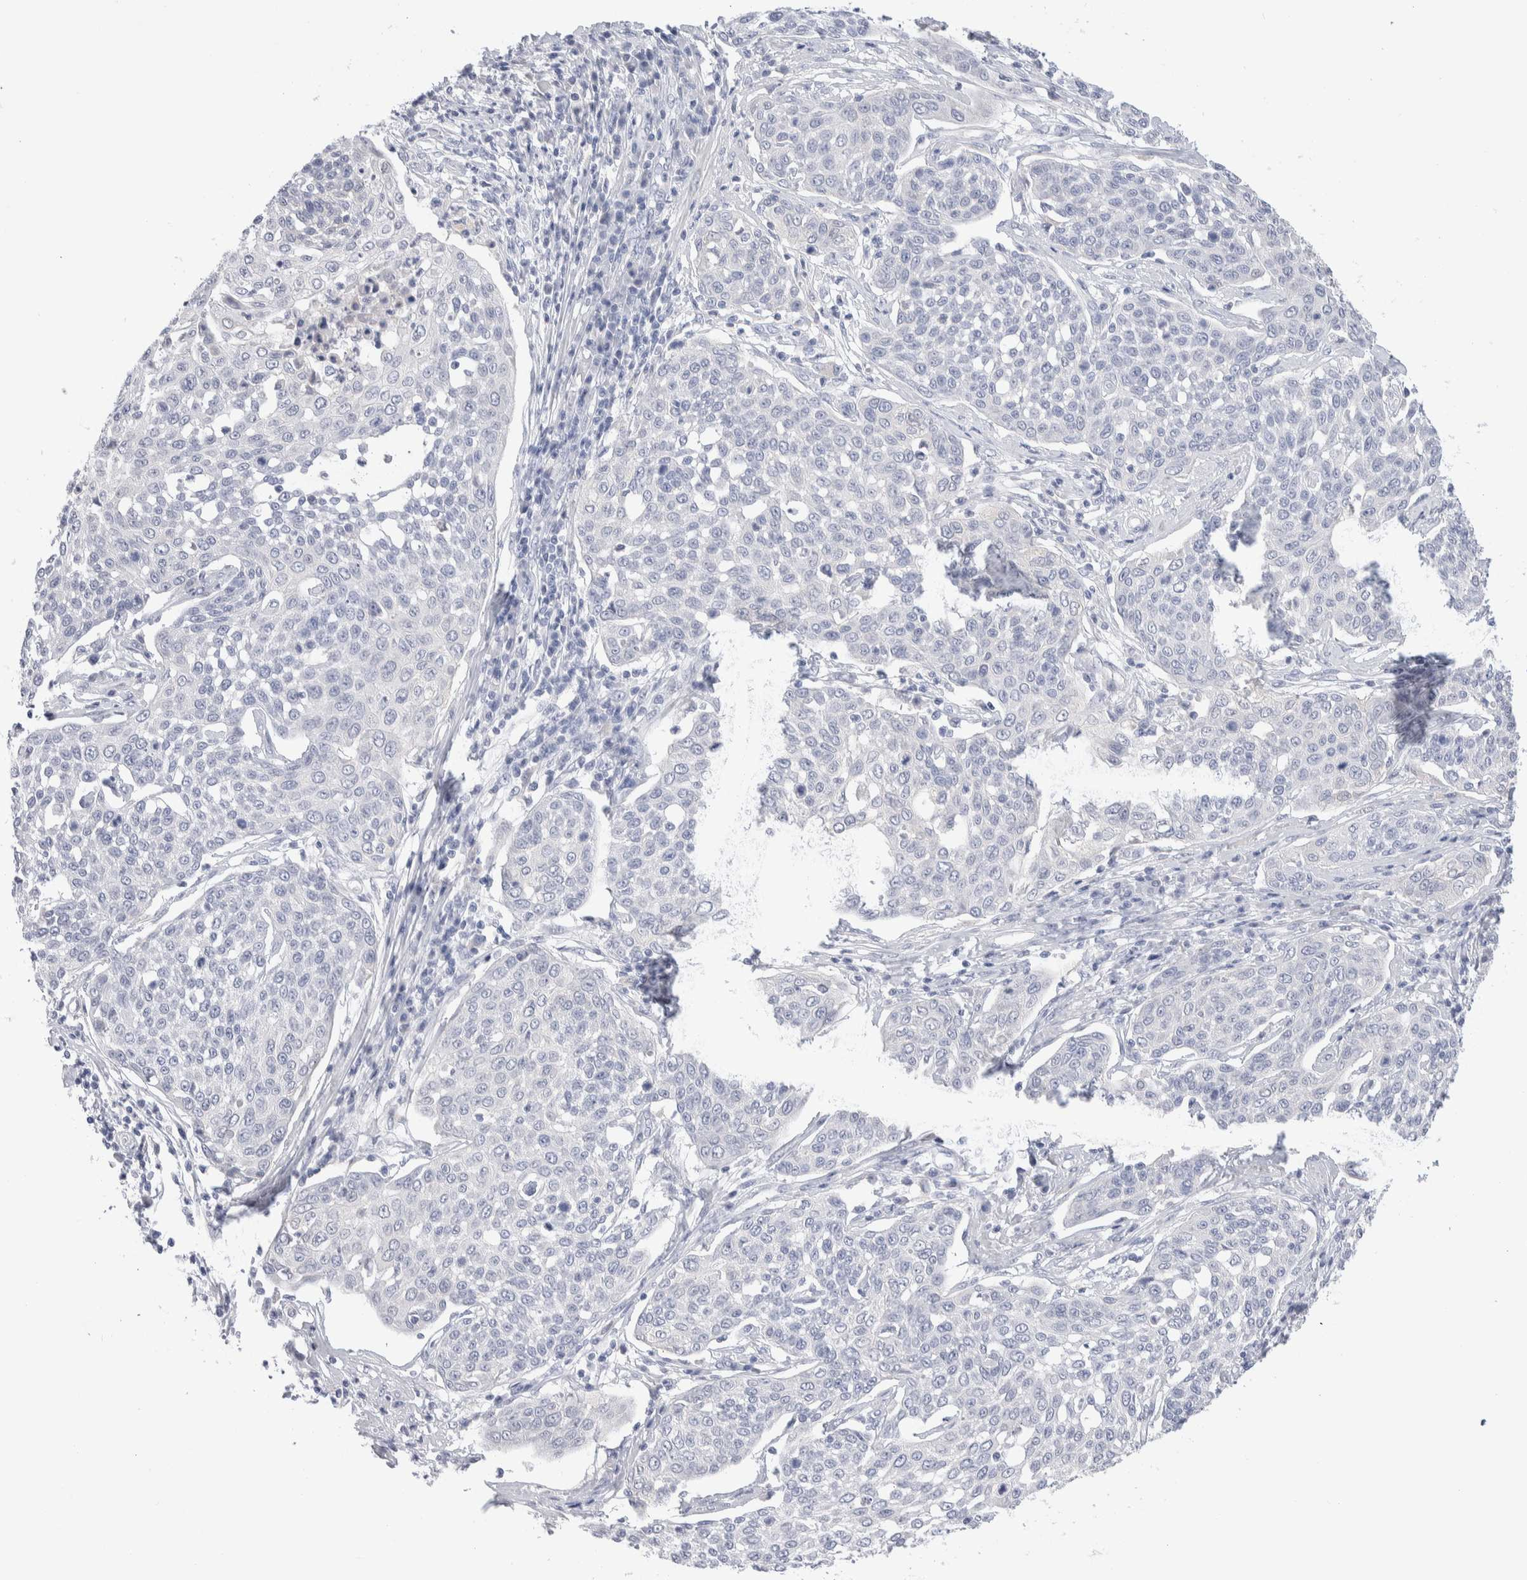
{"staining": {"intensity": "negative", "quantity": "none", "location": "none"}, "tissue": "cervical cancer", "cell_type": "Tumor cells", "image_type": "cancer", "snomed": [{"axis": "morphology", "description": "Squamous cell carcinoma, NOS"}, {"axis": "topography", "description": "Cervix"}], "caption": "Tumor cells are negative for brown protein staining in cervical cancer. The staining was performed using DAB (3,3'-diaminobenzidine) to visualize the protein expression in brown, while the nuclei were stained in blue with hematoxylin (Magnification: 20x).", "gene": "GDA", "patient": {"sex": "female", "age": 34}}